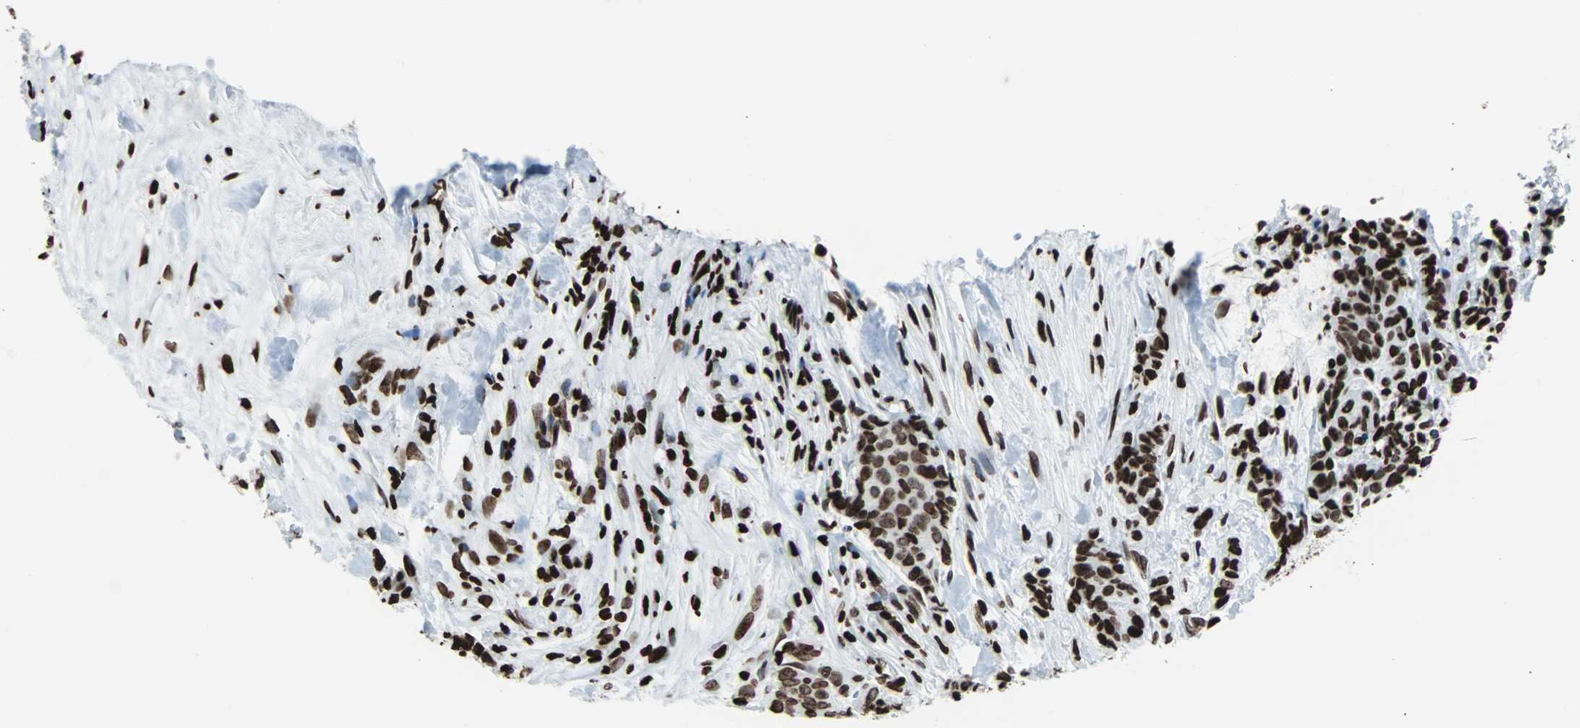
{"staining": {"intensity": "strong", "quantity": ">75%", "location": "nuclear"}, "tissue": "breast cancer", "cell_type": "Tumor cells", "image_type": "cancer", "snomed": [{"axis": "morphology", "description": "Duct carcinoma"}, {"axis": "topography", "description": "Breast"}], "caption": "Immunohistochemistry (IHC) micrograph of breast cancer stained for a protein (brown), which reveals high levels of strong nuclear expression in about >75% of tumor cells.", "gene": "H2BC18", "patient": {"sex": "female", "age": 40}}